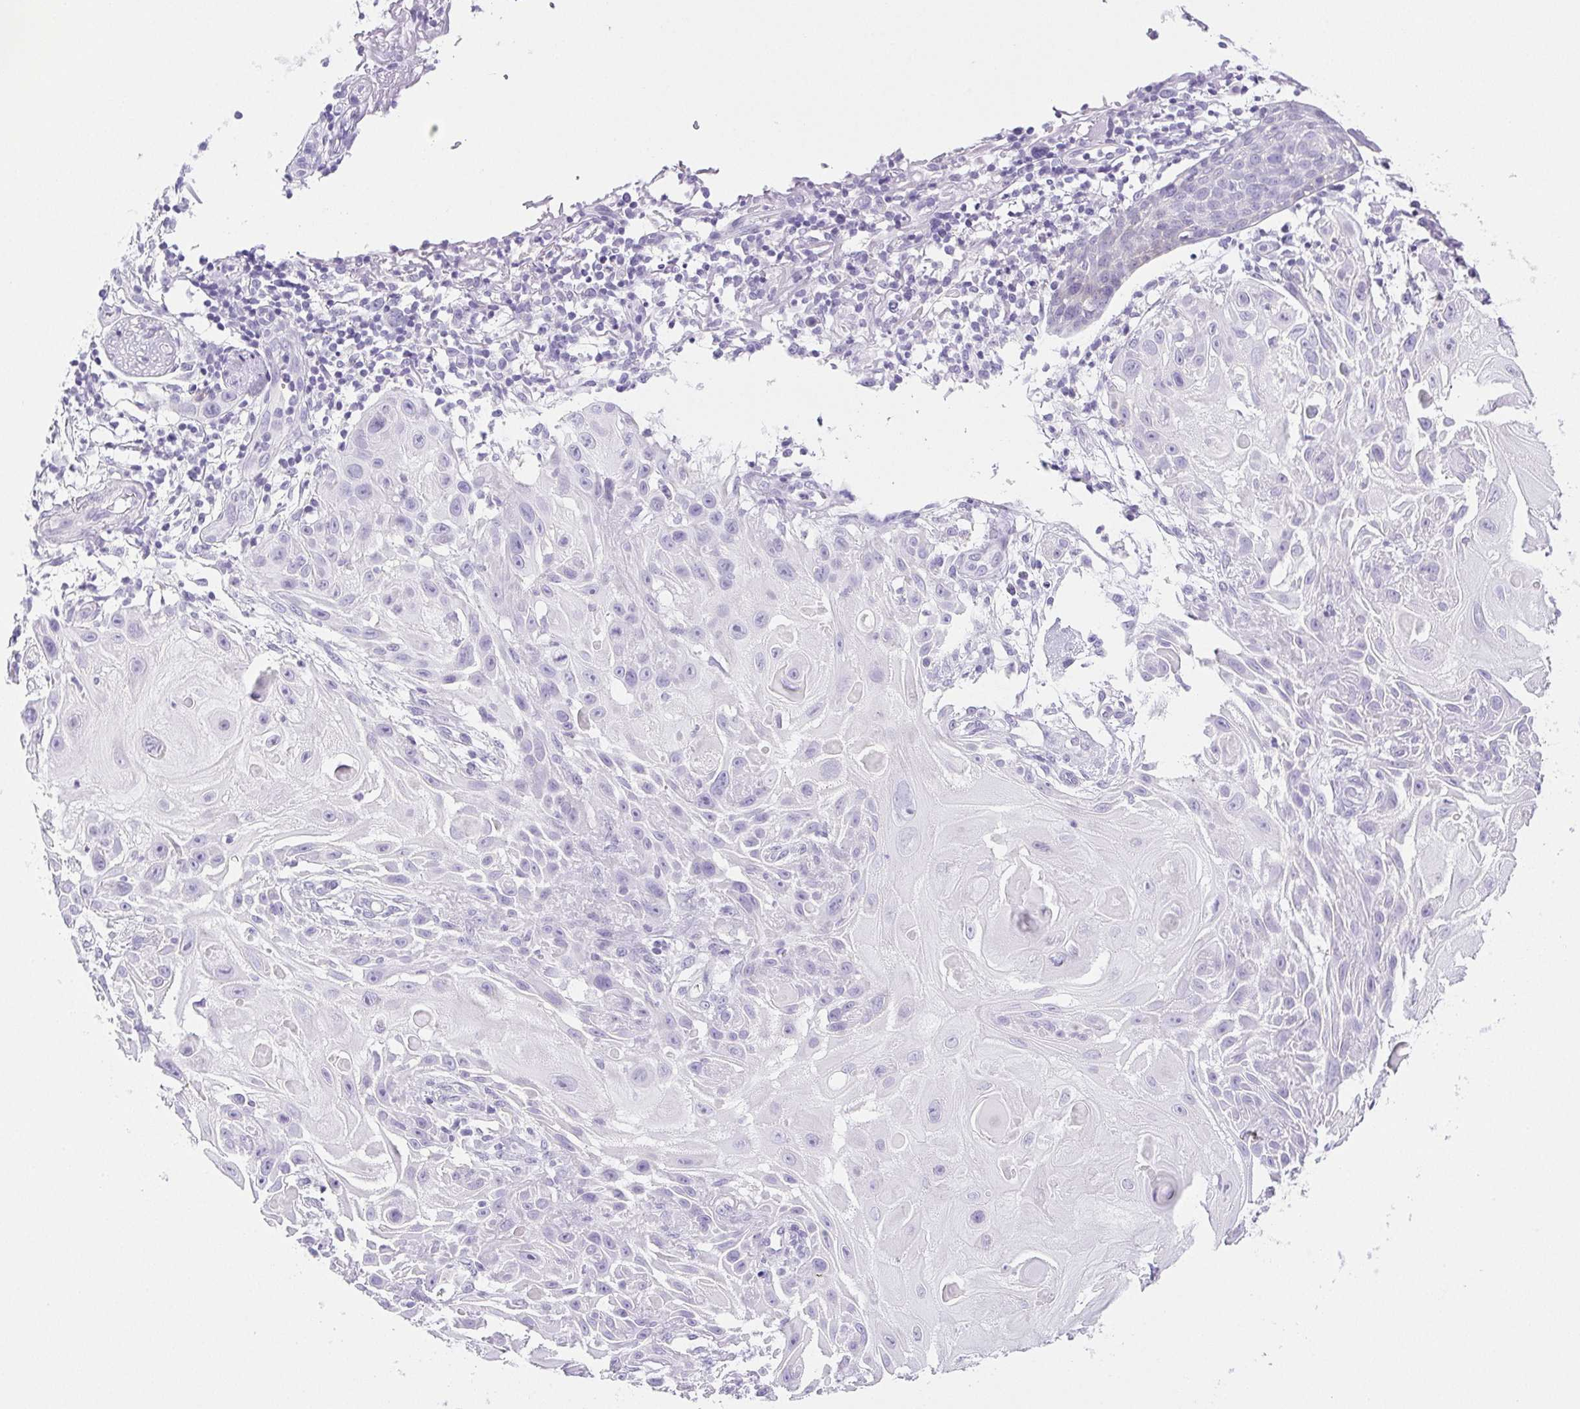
{"staining": {"intensity": "negative", "quantity": "none", "location": "none"}, "tissue": "skin cancer", "cell_type": "Tumor cells", "image_type": "cancer", "snomed": [{"axis": "morphology", "description": "Squamous cell carcinoma, NOS"}, {"axis": "topography", "description": "Skin"}], "caption": "IHC of human squamous cell carcinoma (skin) demonstrates no staining in tumor cells. (DAB IHC with hematoxylin counter stain).", "gene": "HLA-G", "patient": {"sex": "female", "age": 91}}